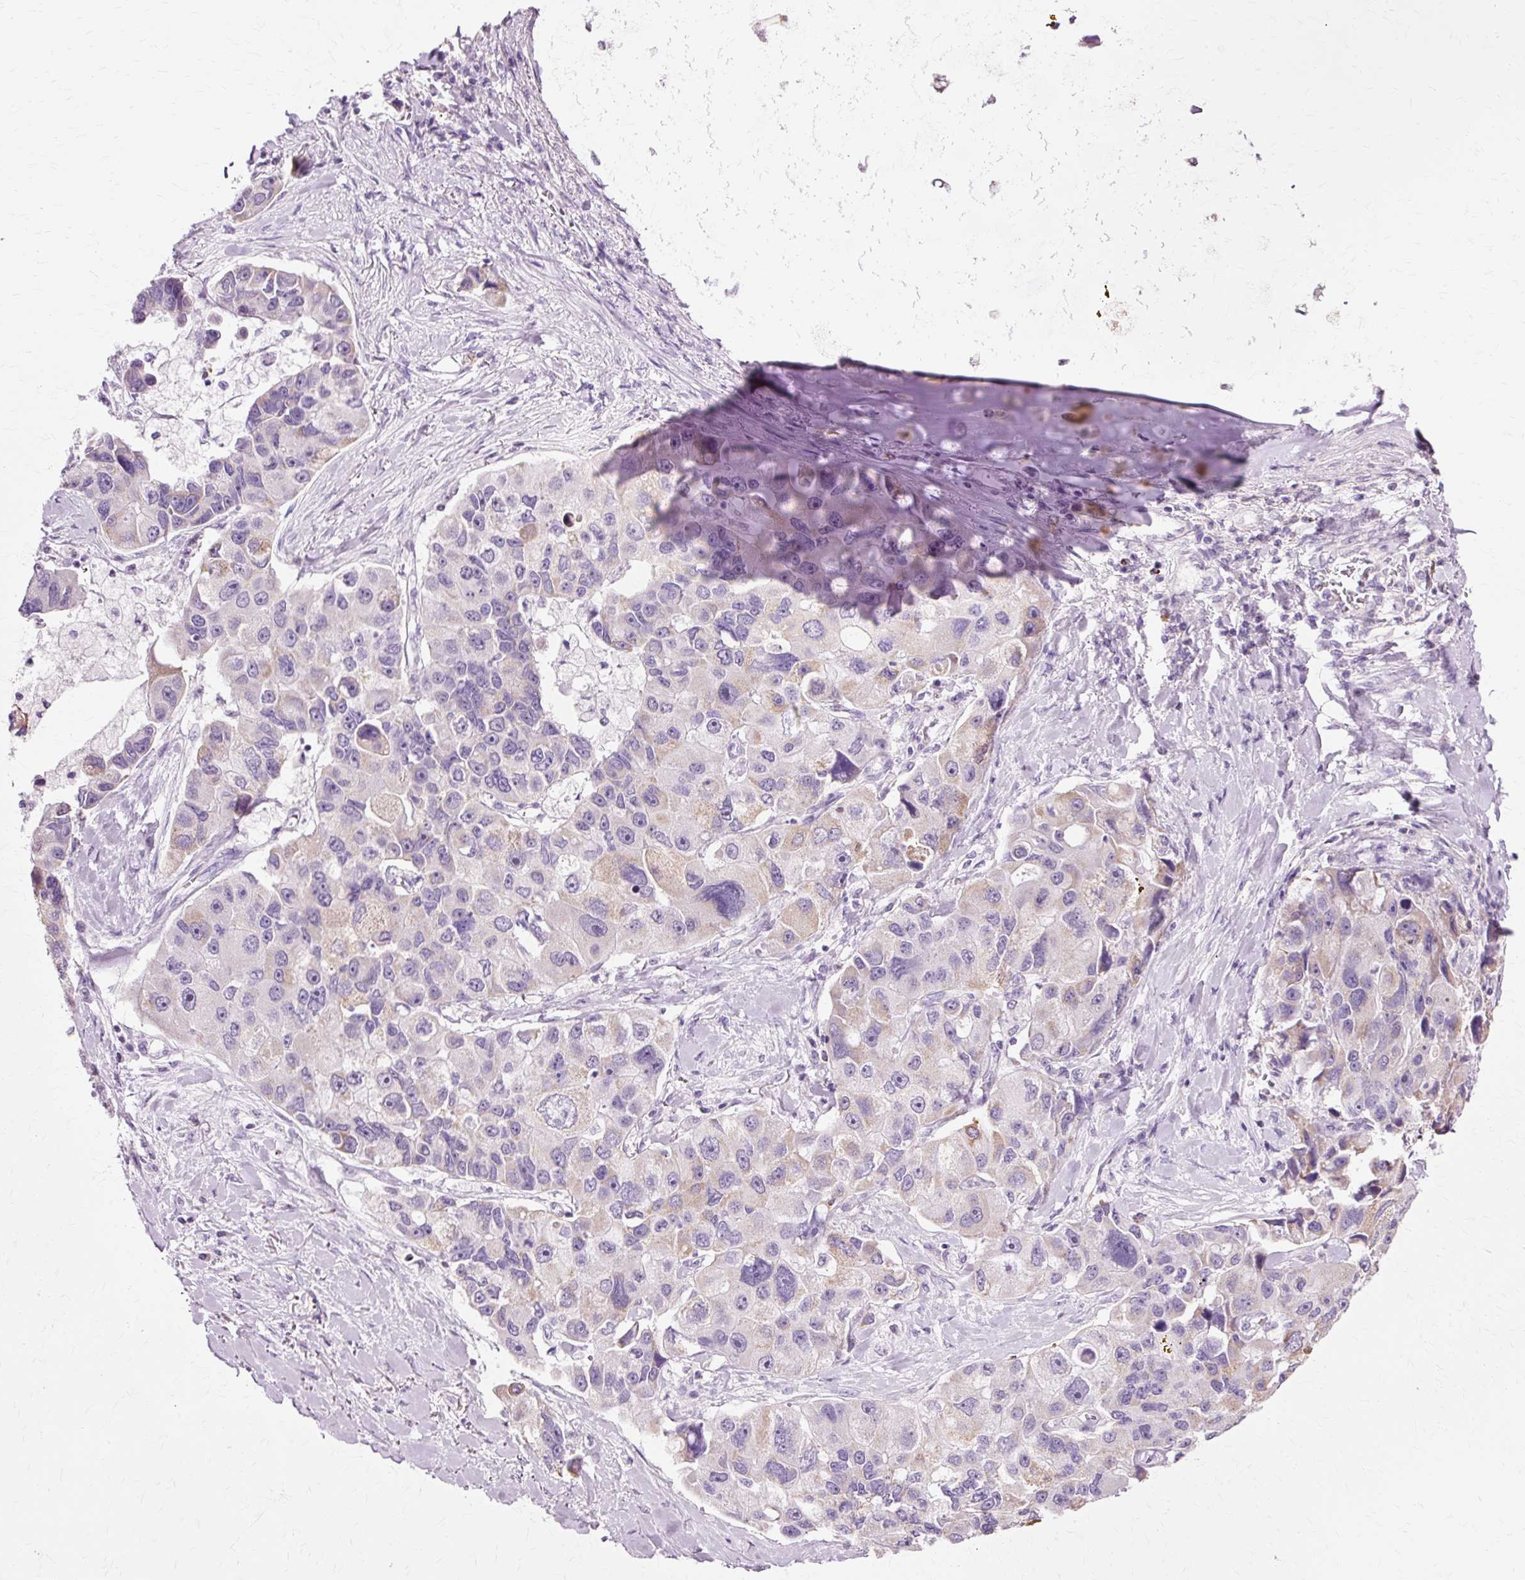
{"staining": {"intensity": "weak", "quantity": "<25%", "location": "cytoplasmic/membranous"}, "tissue": "lung cancer", "cell_type": "Tumor cells", "image_type": "cancer", "snomed": [{"axis": "morphology", "description": "Adenocarcinoma, NOS"}, {"axis": "topography", "description": "Lung"}], "caption": "This is an IHC micrograph of lung adenocarcinoma. There is no expression in tumor cells.", "gene": "VN1R2", "patient": {"sex": "female", "age": 54}}